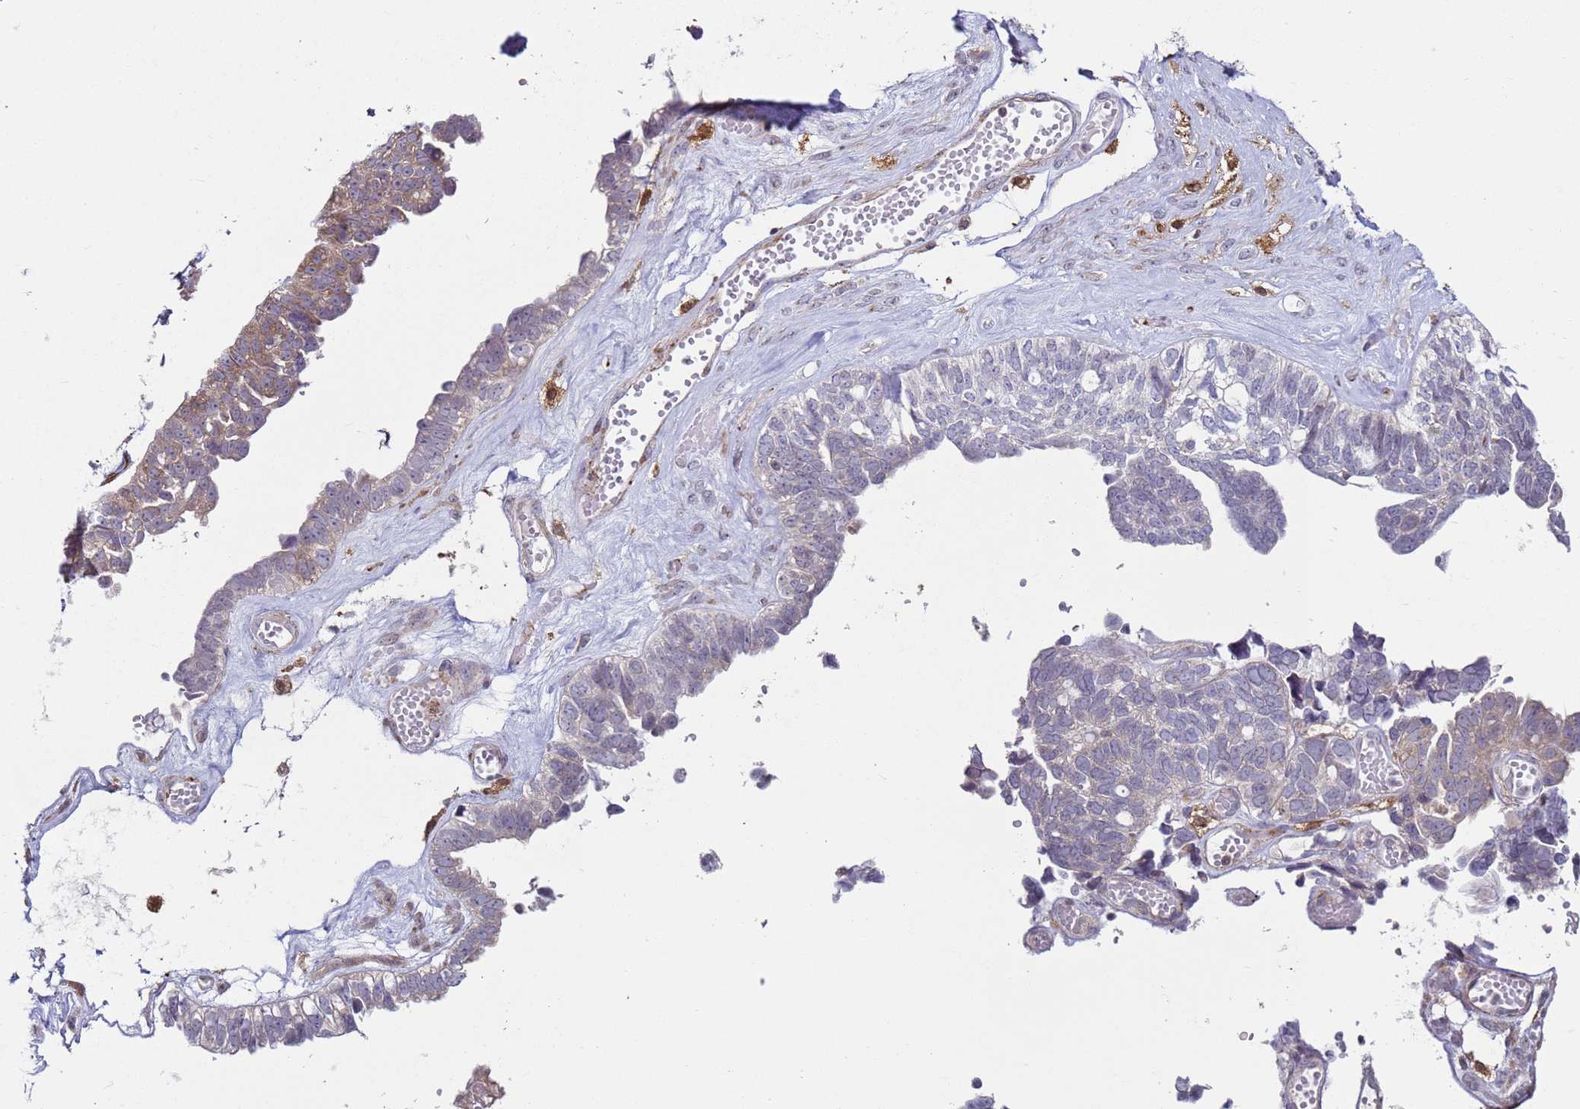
{"staining": {"intensity": "weak", "quantity": "<25%", "location": "cytoplasmic/membranous"}, "tissue": "ovarian cancer", "cell_type": "Tumor cells", "image_type": "cancer", "snomed": [{"axis": "morphology", "description": "Cystadenocarcinoma, serous, NOS"}, {"axis": "topography", "description": "Ovary"}], "caption": "This histopathology image is of ovarian serous cystadenocarcinoma stained with IHC to label a protein in brown with the nuclei are counter-stained blue. There is no staining in tumor cells.", "gene": "SNAPC4", "patient": {"sex": "female", "age": 79}}